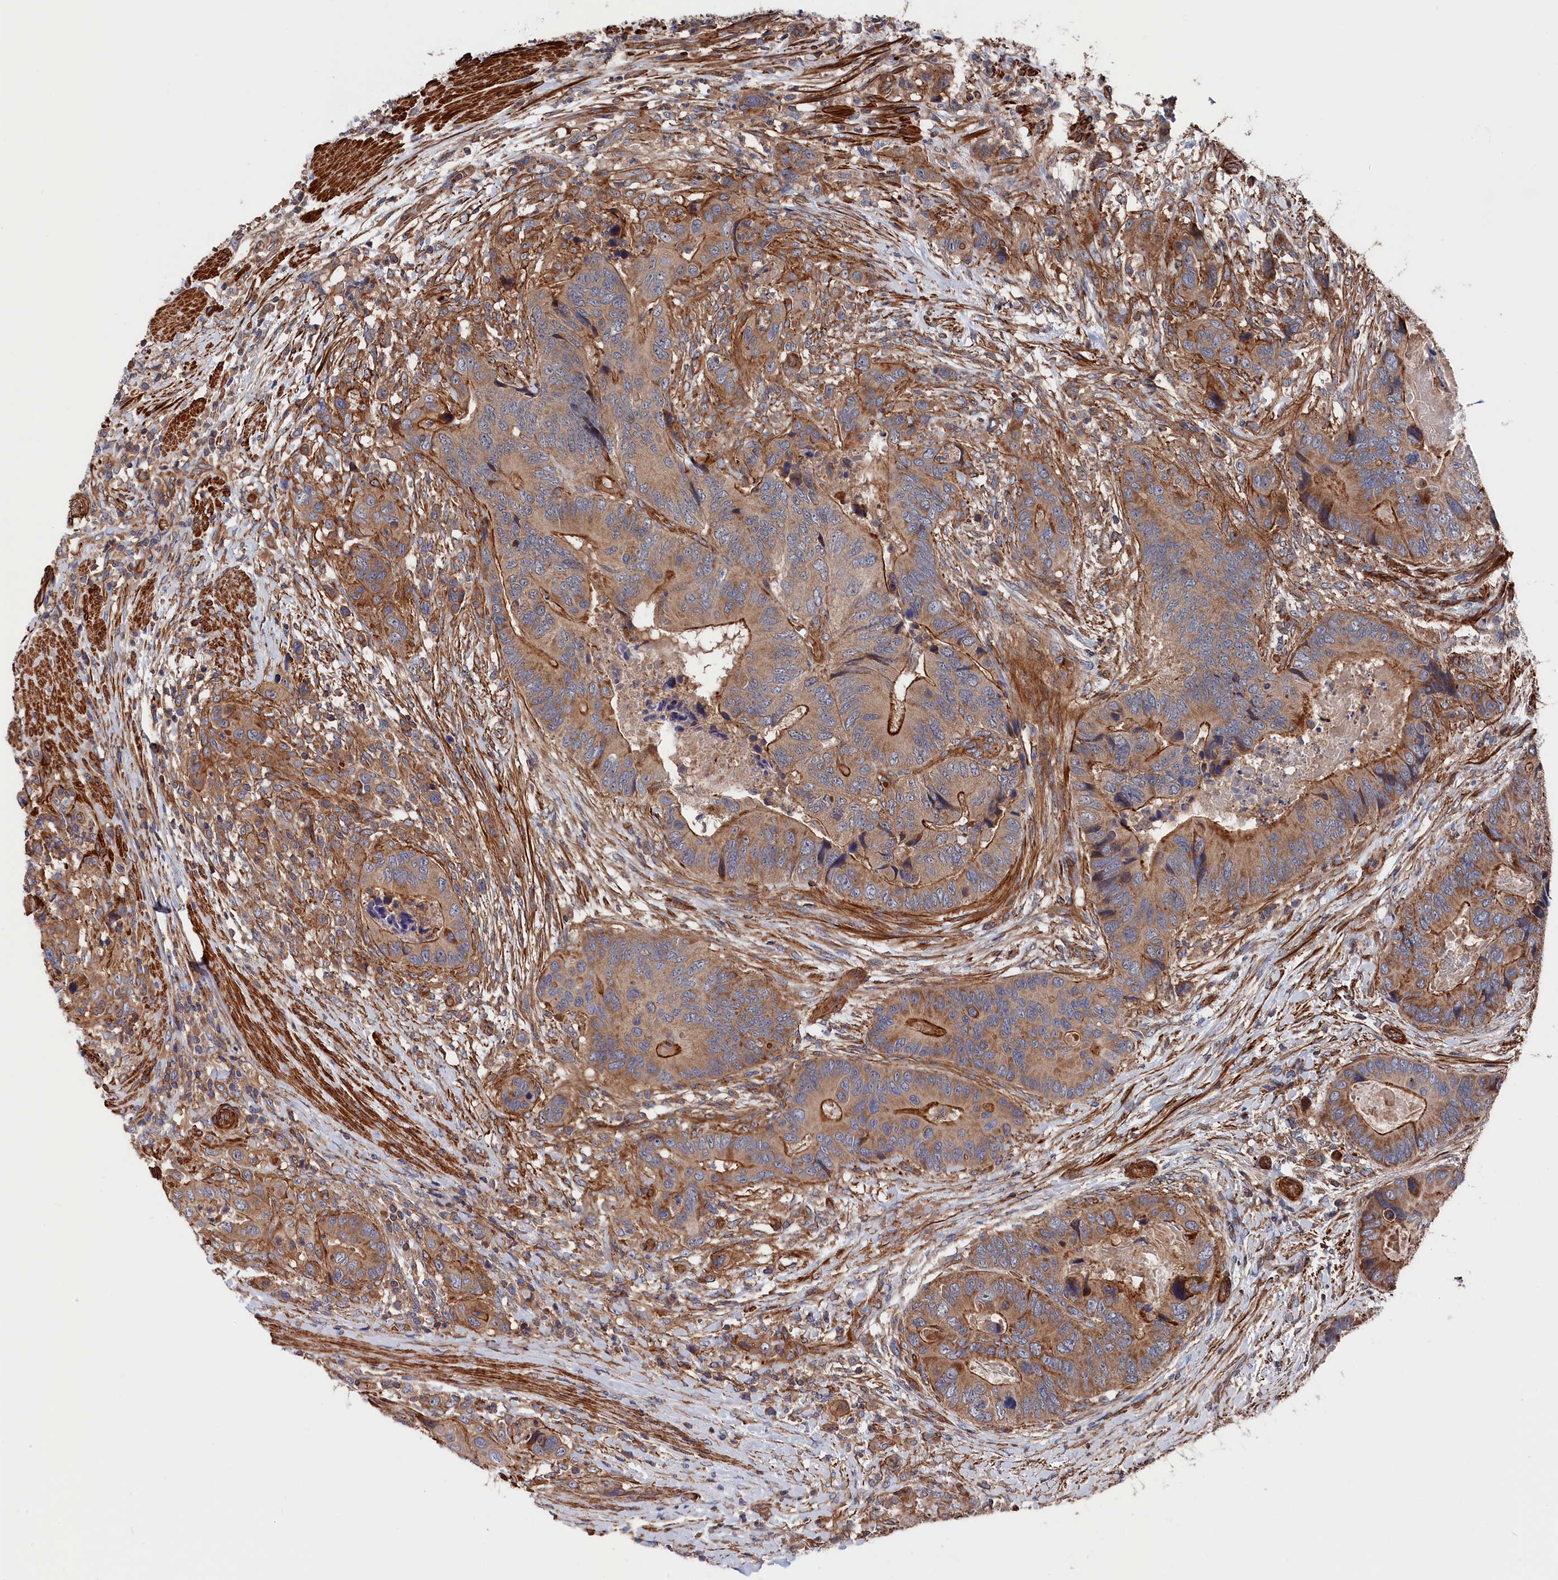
{"staining": {"intensity": "moderate", "quantity": ">75%", "location": "cytoplasmic/membranous"}, "tissue": "colorectal cancer", "cell_type": "Tumor cells", "image_type": "cancer", "snomed": [{"axis": "morphology", "description": "Adenocarcinoma, NOS"}, {"axis": "topography", "description": "Colon"}], "caption": "Colorectal cancer tissue exhibits moderate cytoplasmic/membranous positivity in approximately >75% of tumor cells", "gene": "LDHD", "patient": {"sex": "male", "age": 84}}